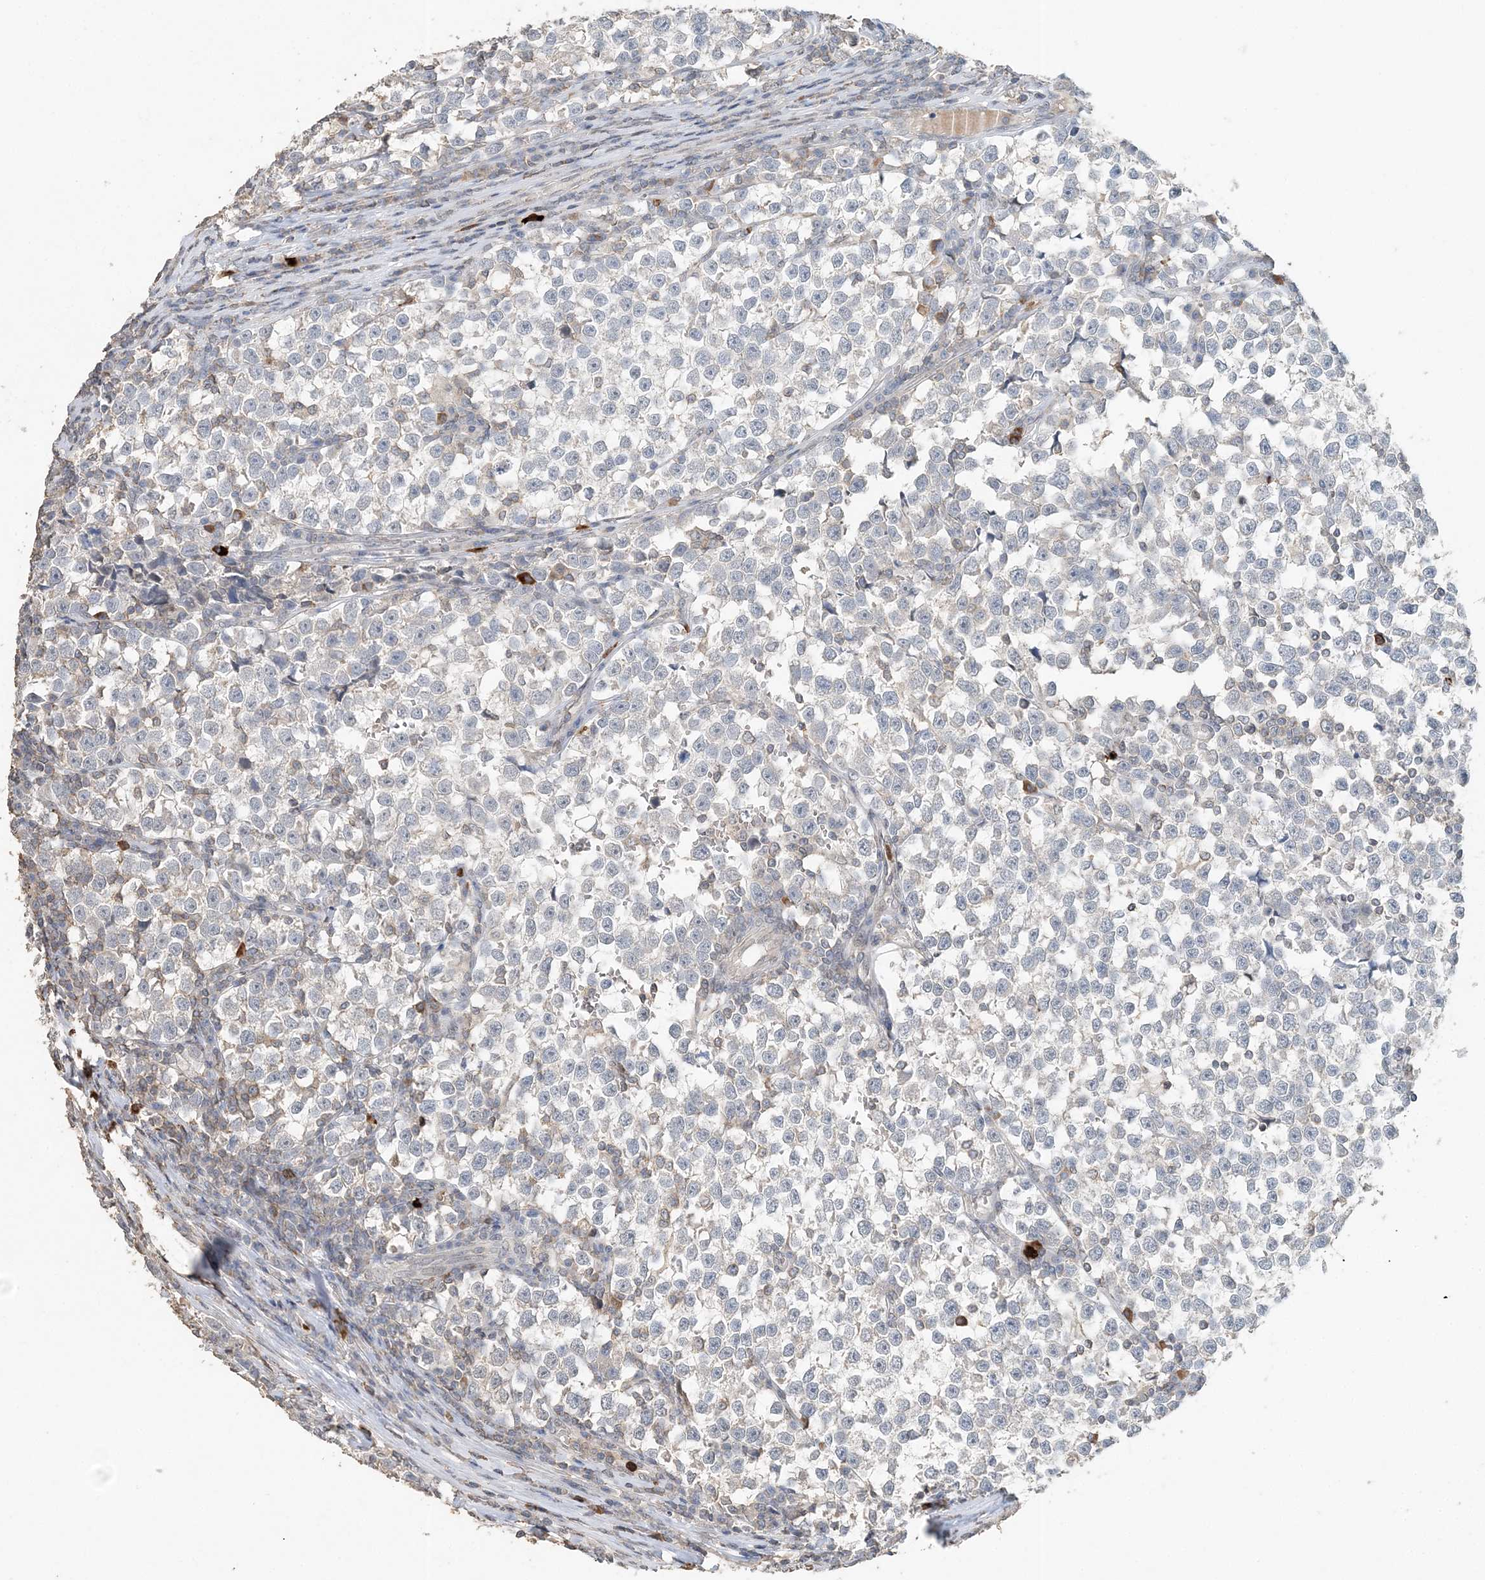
{"staining": {"intensity": "negative", "quantity": "none", "location": "none"}, "tissue": "testis cancer", "cell_type": "Tumor cells", "image_type": "cancer", "snomed": [{"axis": "morphology", "description": "Normal tissue, NOS"}, {"axis": "morphology", "description": "Seminoma, NOS"}, {"axis": "topography", "description": "Testis"}], "caption": "There is no significant positivity in tumor cells of testis seminoma.", "gene": "FAM110A", "patient": {"sex": "male", "age": 43}}